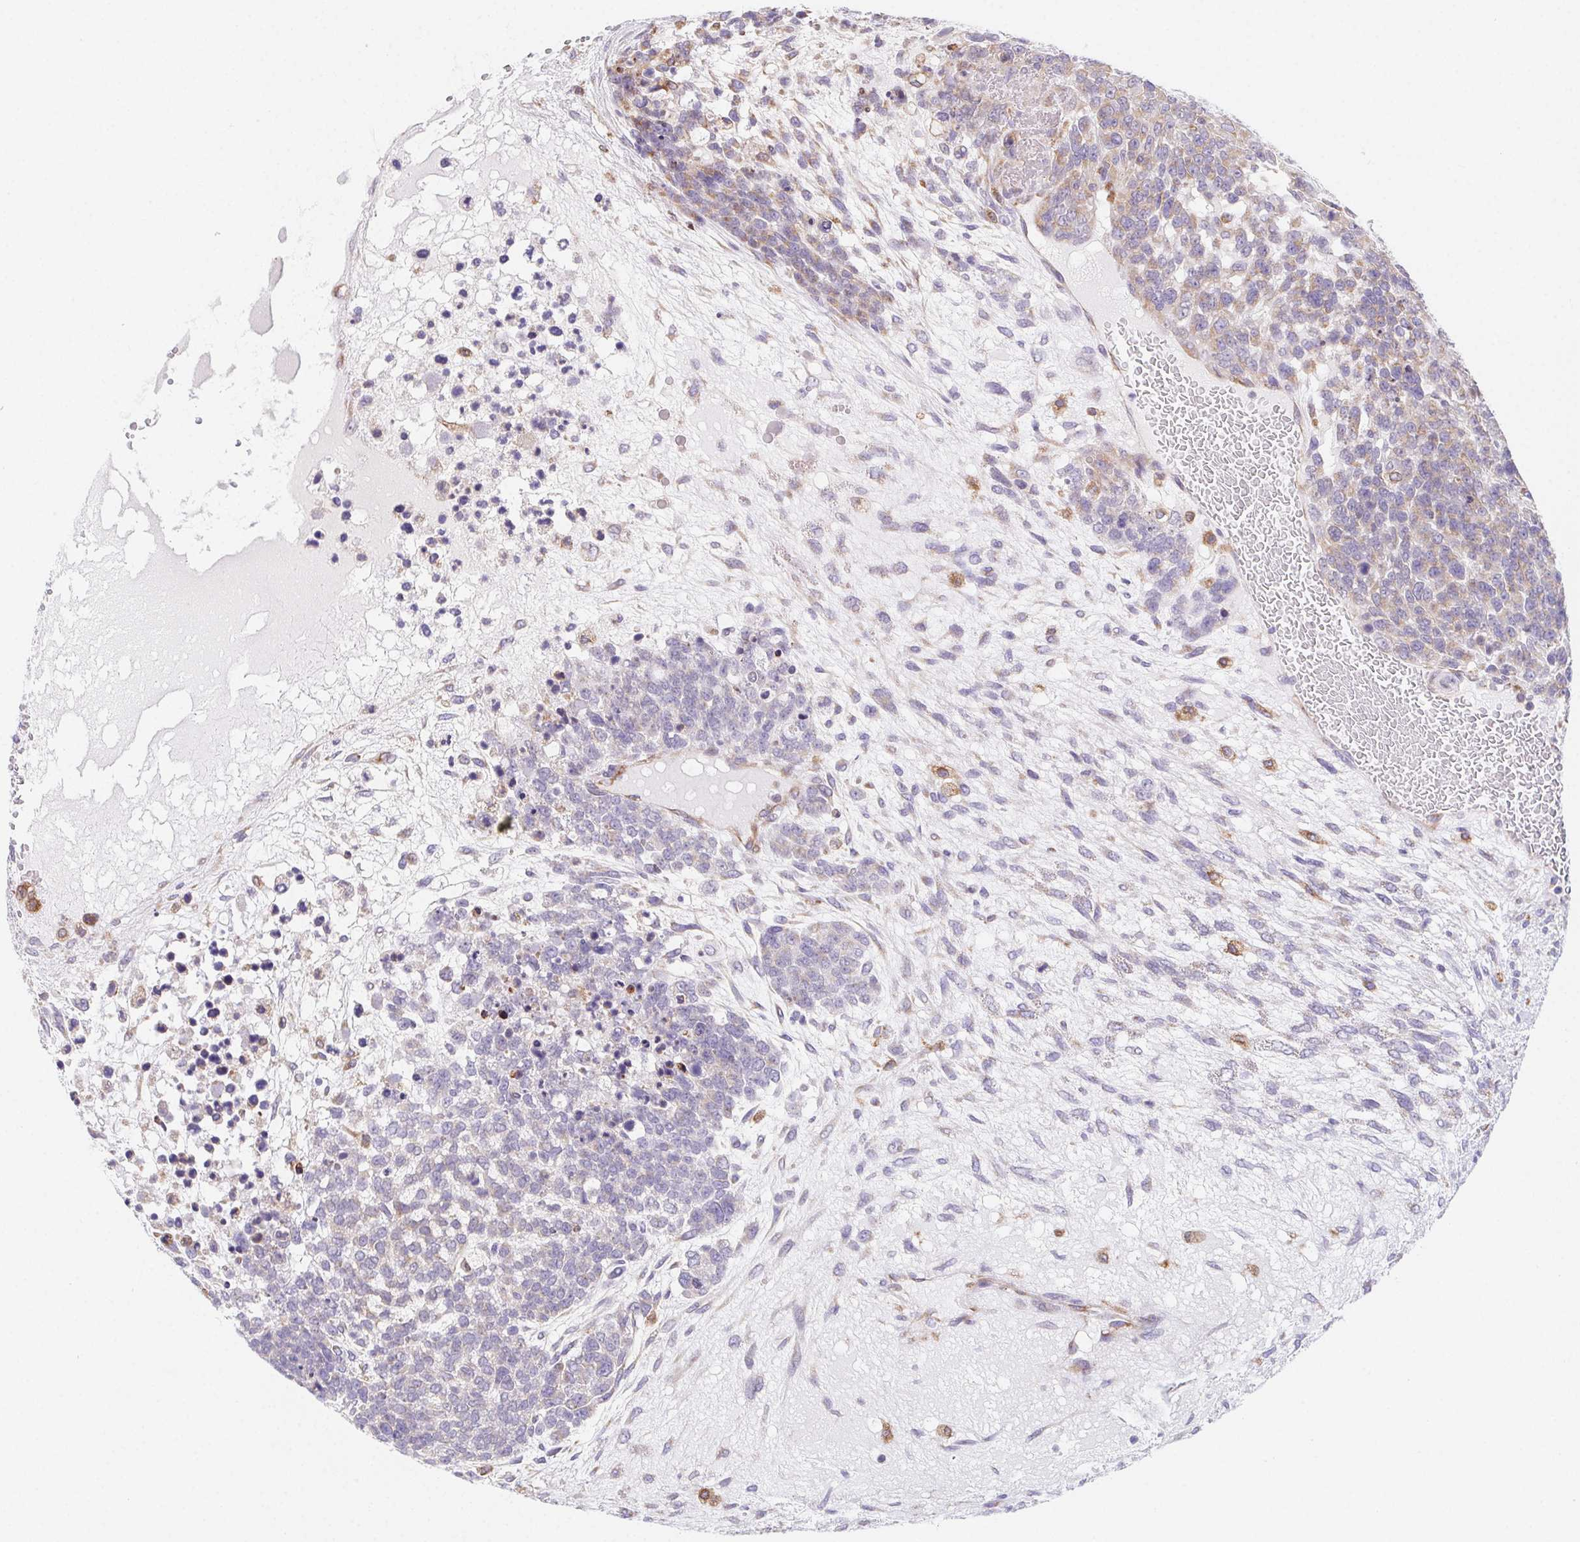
{"staining": {"intensity": "moderate", "quantity": "<25%", "location": "cytoplasmic/membranous"}, "tissue": "testis cancer", "cell_type": "Tumor cells", "image_type": "cancer", "snomed": [{"axis": "morphology", "description": "Carcinoma, Embryonal, NOS"}, {"axis": "topography", "description": "Testis"}], "caption": "Immunohistochemistry (DAB (3,3'-diaminobenzidine)) staining of embryonal carcinoma (testis) shows moderate cytoplasmic/membranous protein positivity in about <25% of tumor cells.", "gene": "ADAM8", "patient": {"sex": "male", "age": 23}}